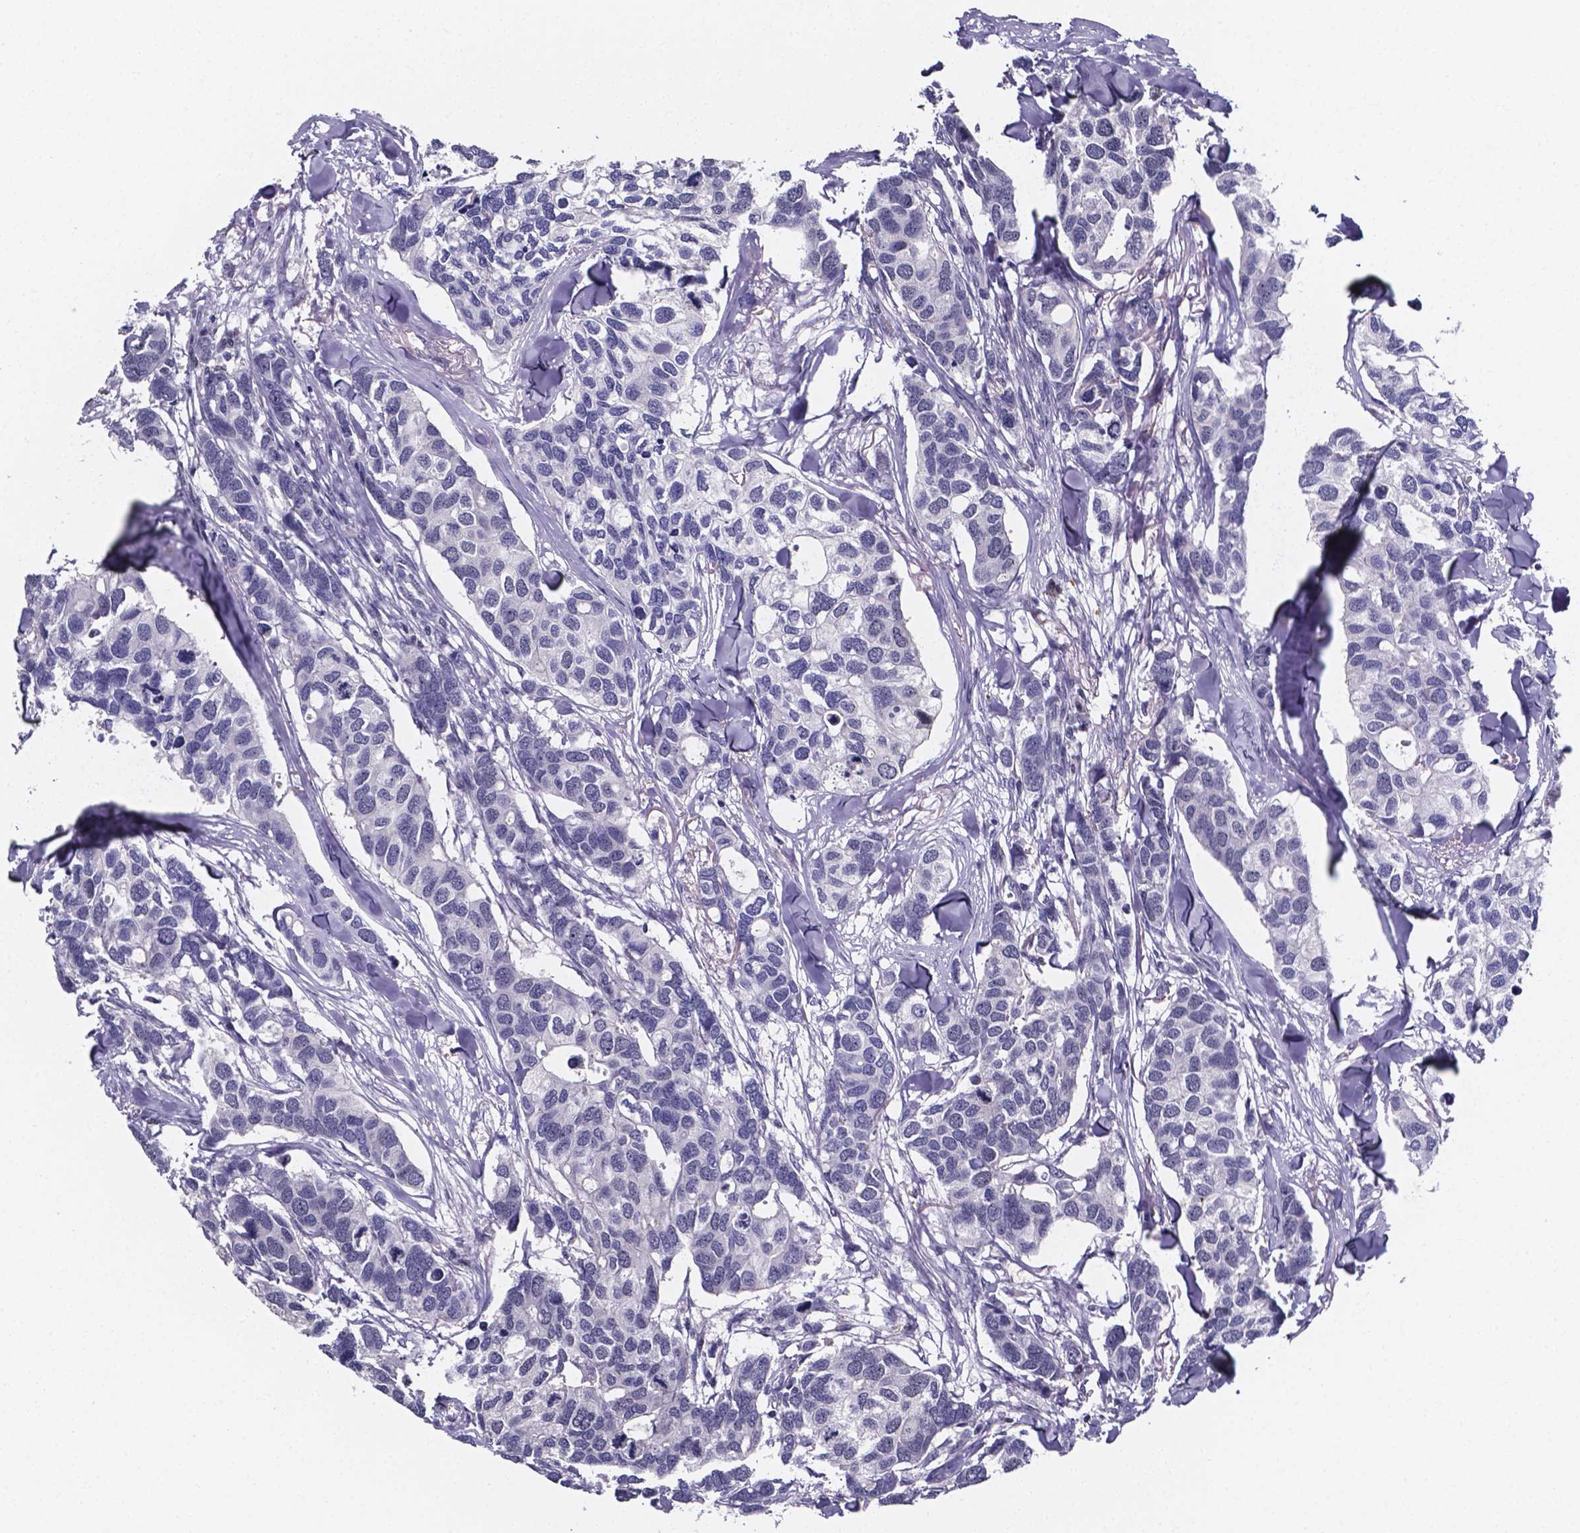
{"staining": {"intensity": "negative", "quantity": "none", "location": "none"}, "tissue": "breast cancer", "cell_type": "Tumor cells", "image_type": "cancer", "snomed": [{"axis": "morphology", "description": "Duct carcinoma"}, {"axis": "topography", "description": "Breast"}], "caption": "The immunohistochemistry photomicrograph has no significant staining in tumor cells of intraductal carcinoma (breast) tissue.", "gene": "IZUMO1", "patient": {"sex": "female", "age": 83}}